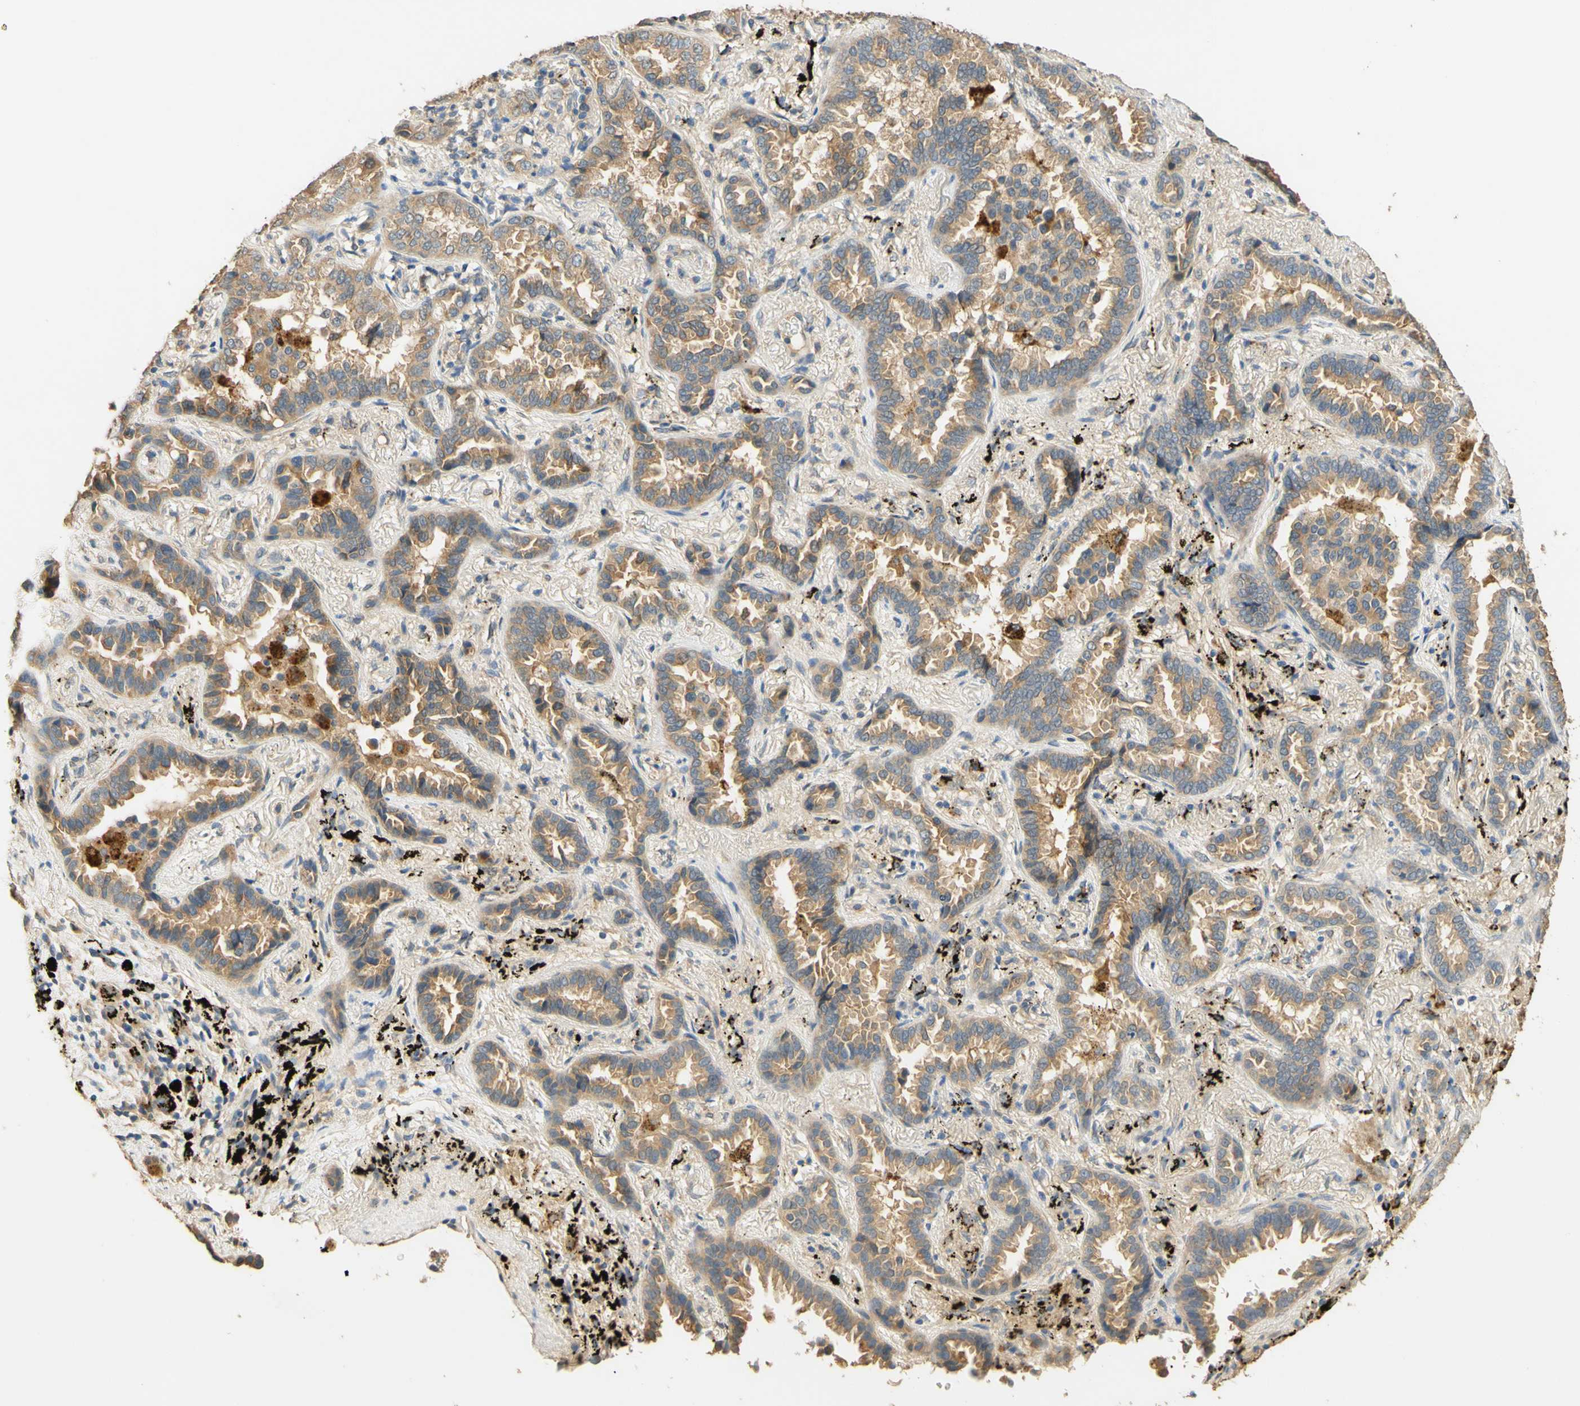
{"staining": {"intensity": "moderate", "quantity": ">75%", "location": "cytoplasmic/membranous"}, "tissue": "lung cancer", "cell_type": "Tumor cells", "image_type": "cancer", "snomed": [{"axis": "morphology", "description": "Normal tissue, NOS"}, {"axis": "morphology", "description": "Adenocarcinoma, NOS"}, {"axis": "topography", "description": "Lung"}], "caption": "About >75% of tumor cells in lung cancer display moderate cytoplasmic/membranous protein positivity as visualized by brown immunohistochemical staining.", "gene": "ENTREP2", "patient": {"sex": "male", "age": 59}}